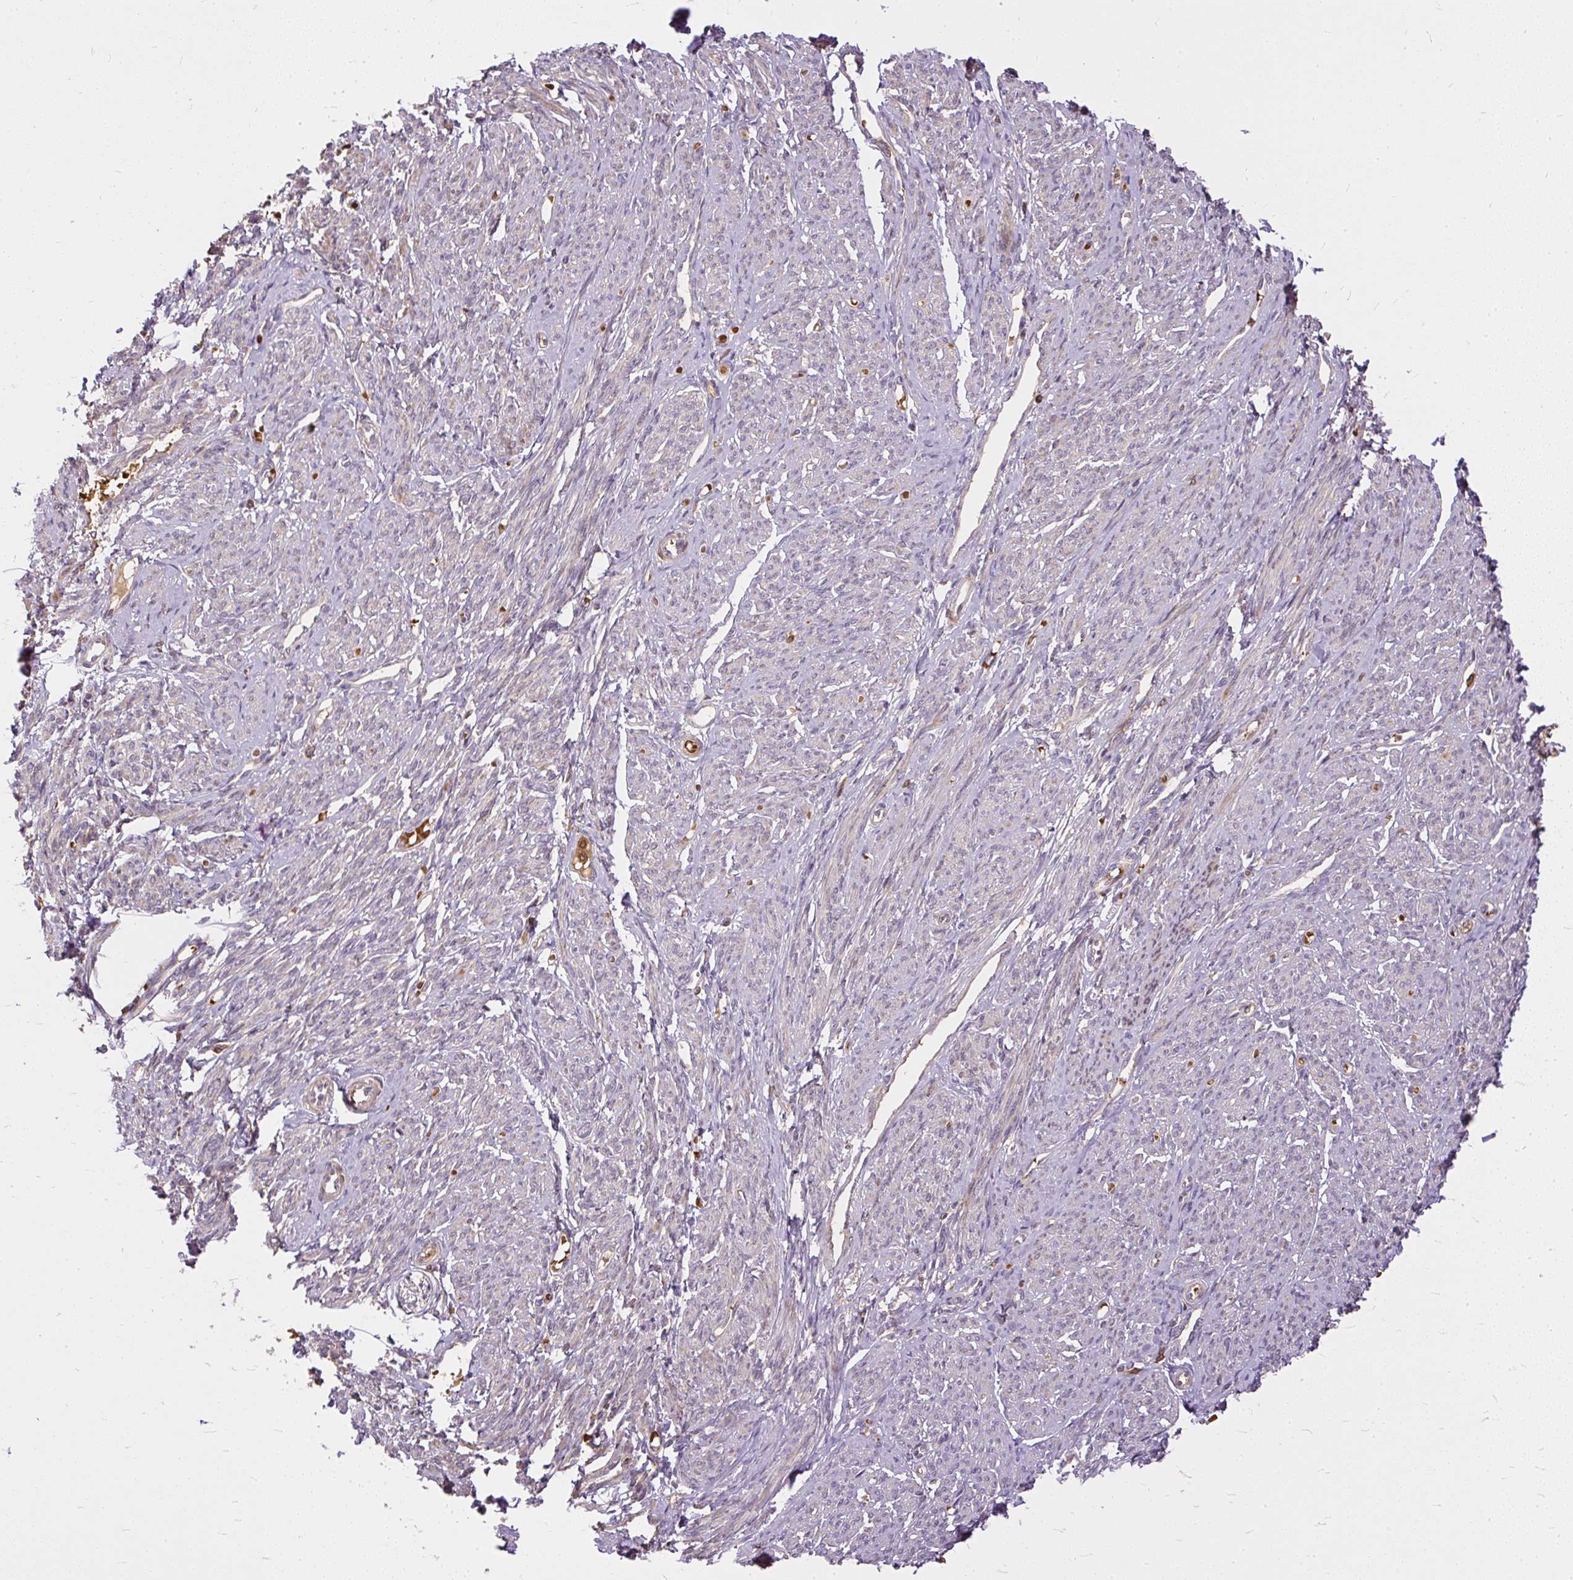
{"staining": {"intensity": "weak", "quantity": "25%-75%", "location": "cytoplasmic/membranous"}, "tissue": "smooth muscle", "cell_type": "Smooth muscle cells", "image_type": "normal", "snomed": [{"axis": "morphology", "description": "Normal tissue, NOS"}, {"axis": "topography", "description": "Smooth muscle"}], "caption": "A low amount of weak cytoplasmic/membranous positivity is identified in approximately 25%-75% of smooth muscle cells in benign smooth muscle. (DAB = brown stain, brightfield microscopy at high magnification).", "gene": "AP5S1", "patient": {"sex": "female", "age": 65}}